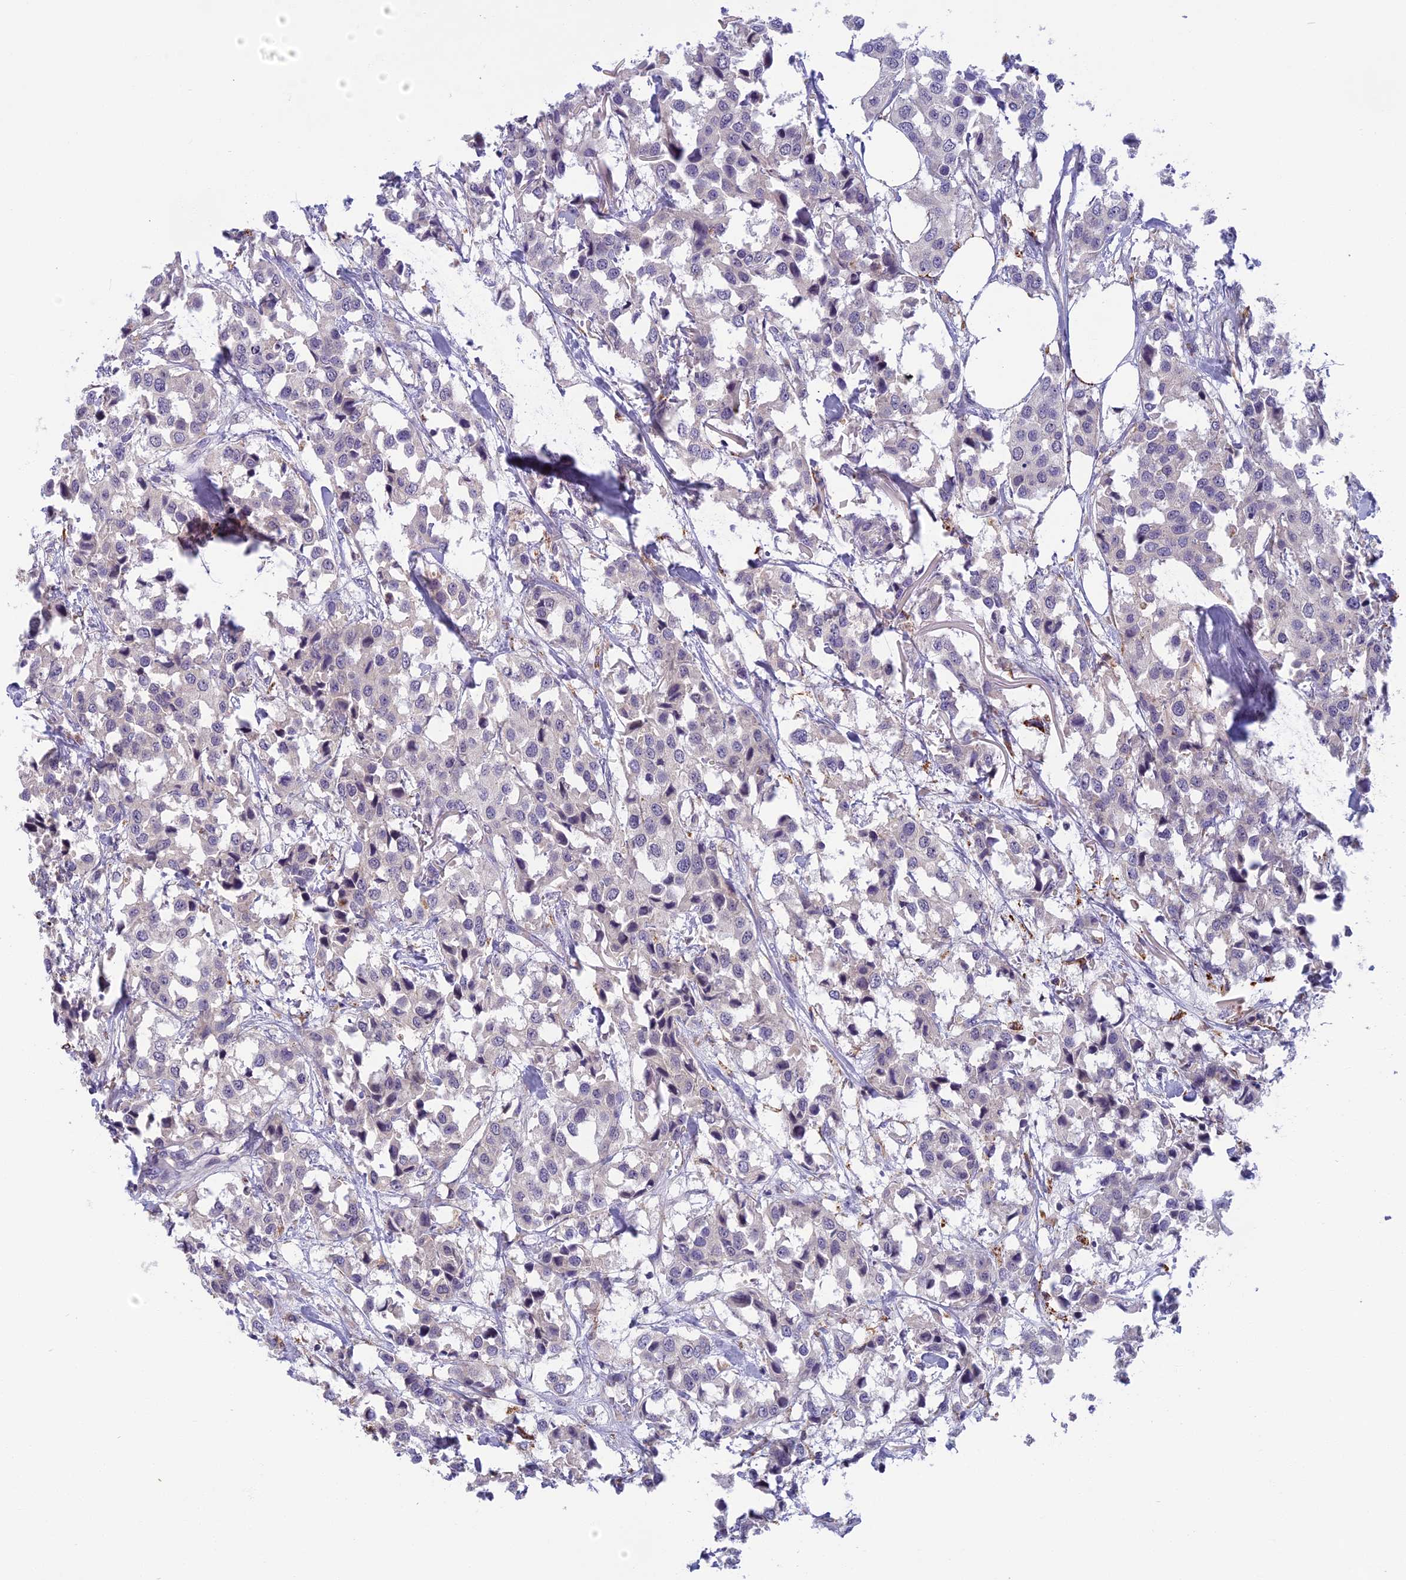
{"staining": {"intensity": "negative", "quantity": "none", "location": "none"}, "tissue": "breast cancer", "cell_type": "Tumor cells", "image_type": "cancer", "snomed": [{"axis": "morphology", "description": "Duct carcinoma"}, {"axis": "topography", "description": "Breast"}], "caption": "Micrograph shows no protein positivity in tumor cells of breast cancer tissue.", "gene": "SEMA7A", "patient": {"sex": "female", "age": 80}}